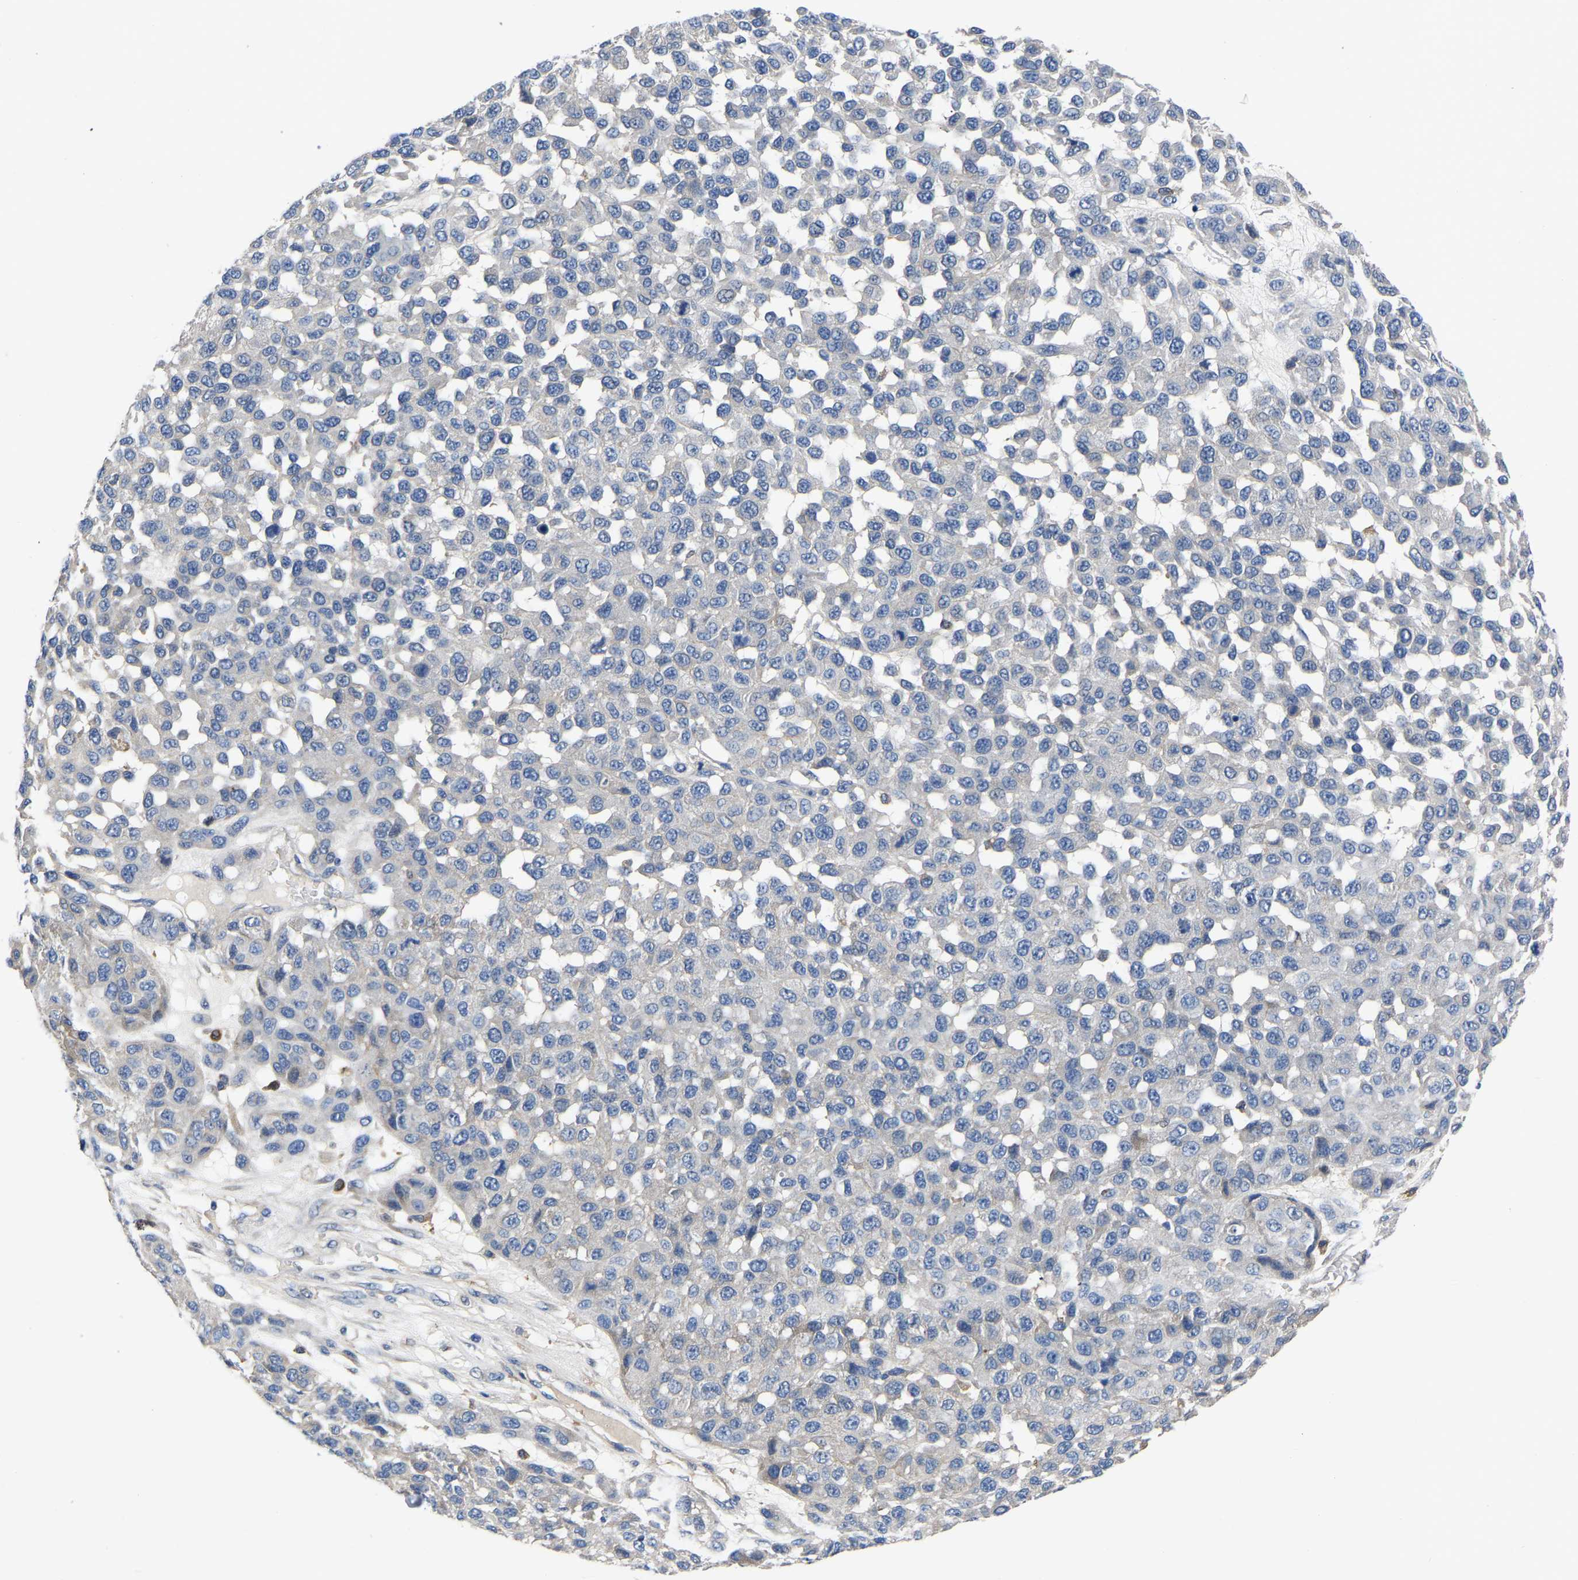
{"staining": {"intensity": "negative", "quantity": "none", "location": "none"}, "tissue": "melanoma", "cell_type": "Tumor cells", "image_type": "cancer", "snomed": [{"axis": "morphology", "description": "Malignant melanoma, NOS"}, {"axis": "topography", "description": "Skin"}], "caption": "There is no significant staining in tumor cells of melanoma. The staining was performed using DAB to visualize the protein expression in brown, while the nuclei were stained in blue with hematoxylin (Magnification: 20x).", "gene": "ATG2B", "patient": {"sex": "male", "age": 62}}